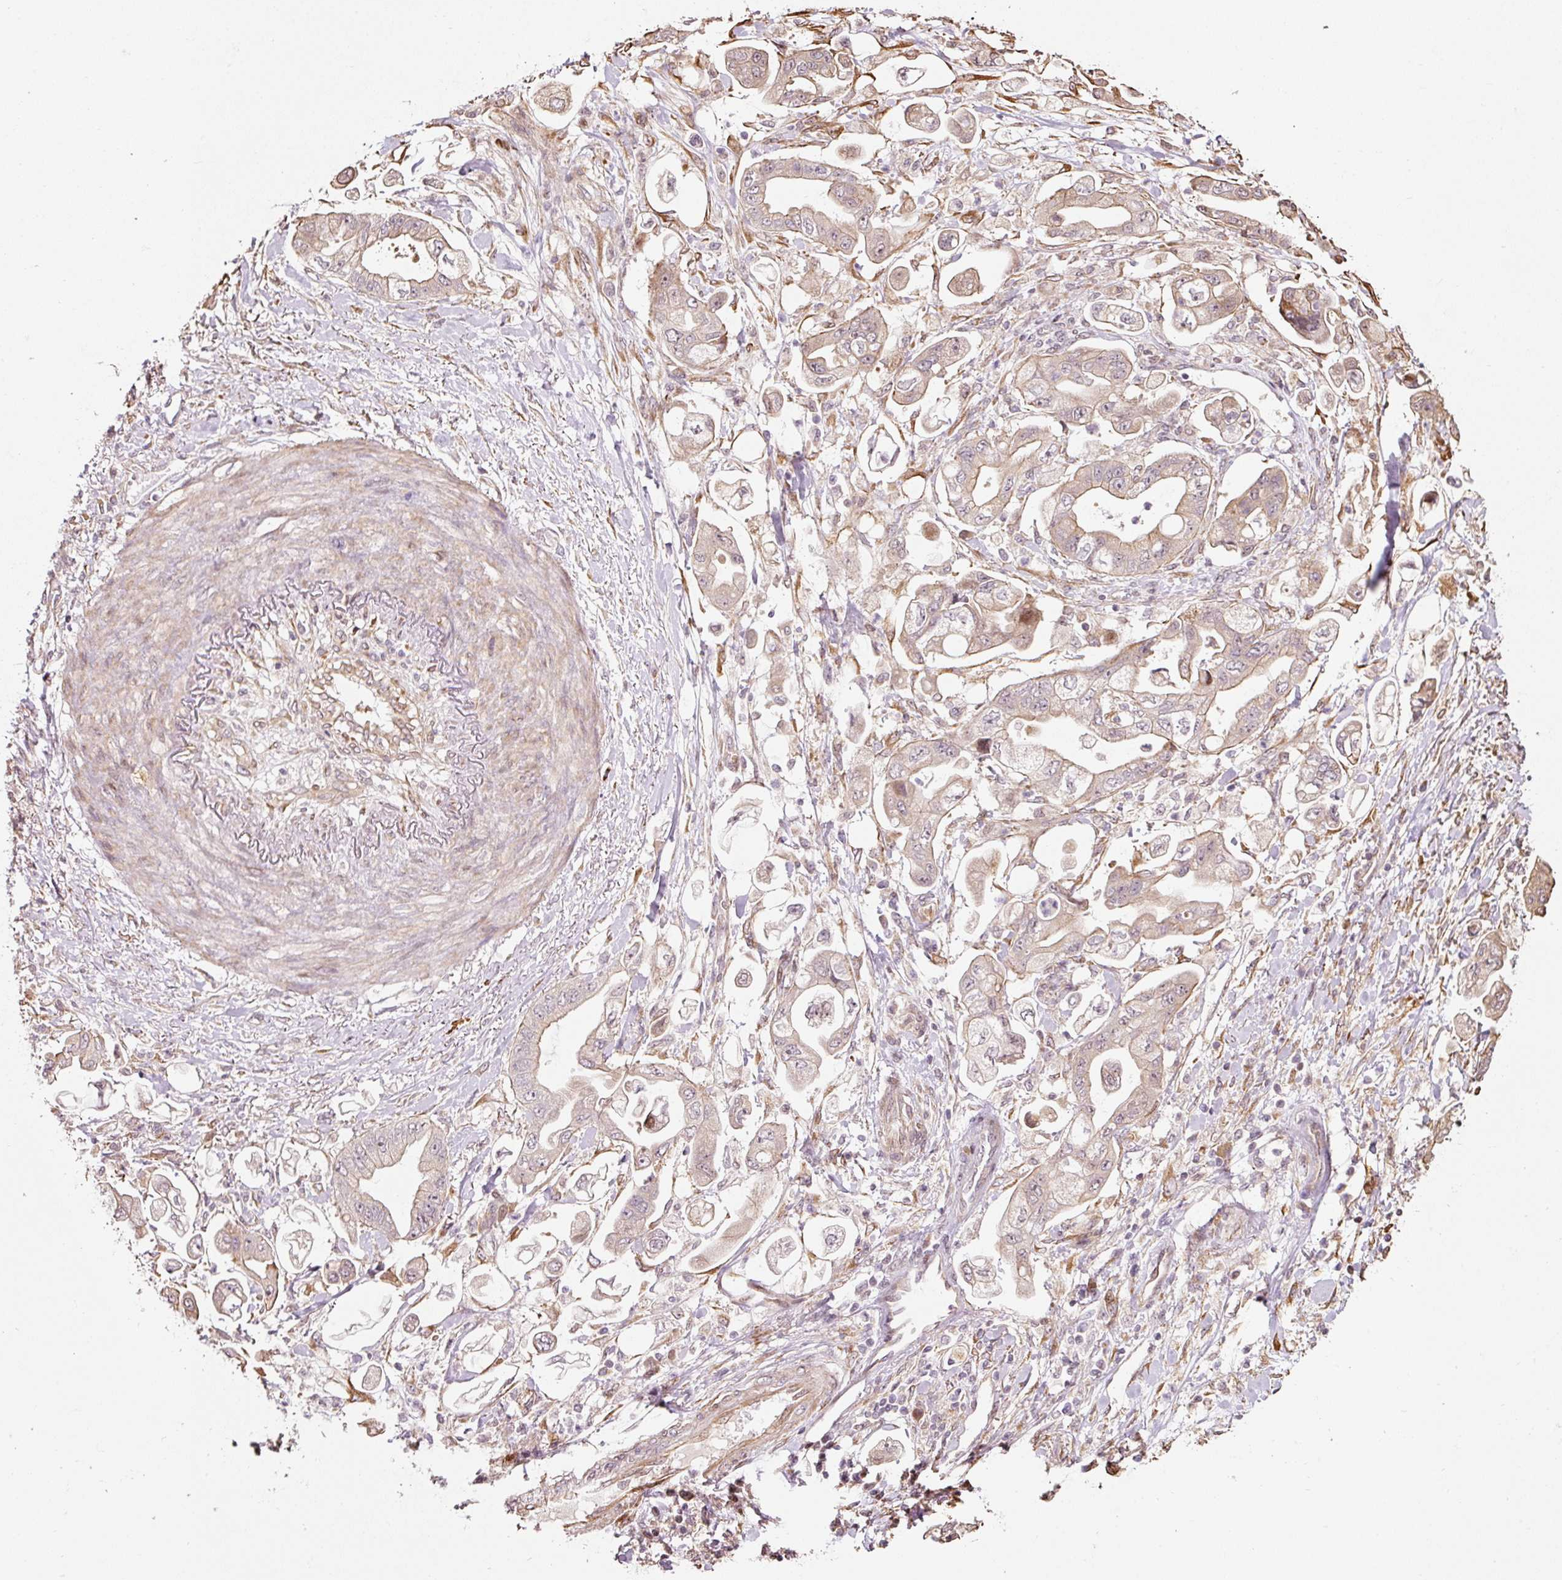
{"staining": {"intensity": "weak", "quantity": "25%-75%", "location": "cytoplasmic/membranous"}, "tissue": "stomach cancer", "cell_type": "Tumor cells", "image_type": "cancer", "snomed": [{"axis": "morphology", "description": "Adenocarcinoma, NOS"}, {"axis": "topography", "description": "Stomach"}], "caption": "Immunohistochemical staining of human stomach adenocarcinoma demonstrates weak cytoplasmic/membranous protein expression in about 25%-75% of tumor cells. (brown staining indicates protein expression, while blue staining denotes nuclei).", "gene": "ETF1", "patient": {"sex": "male", "age": 62}}